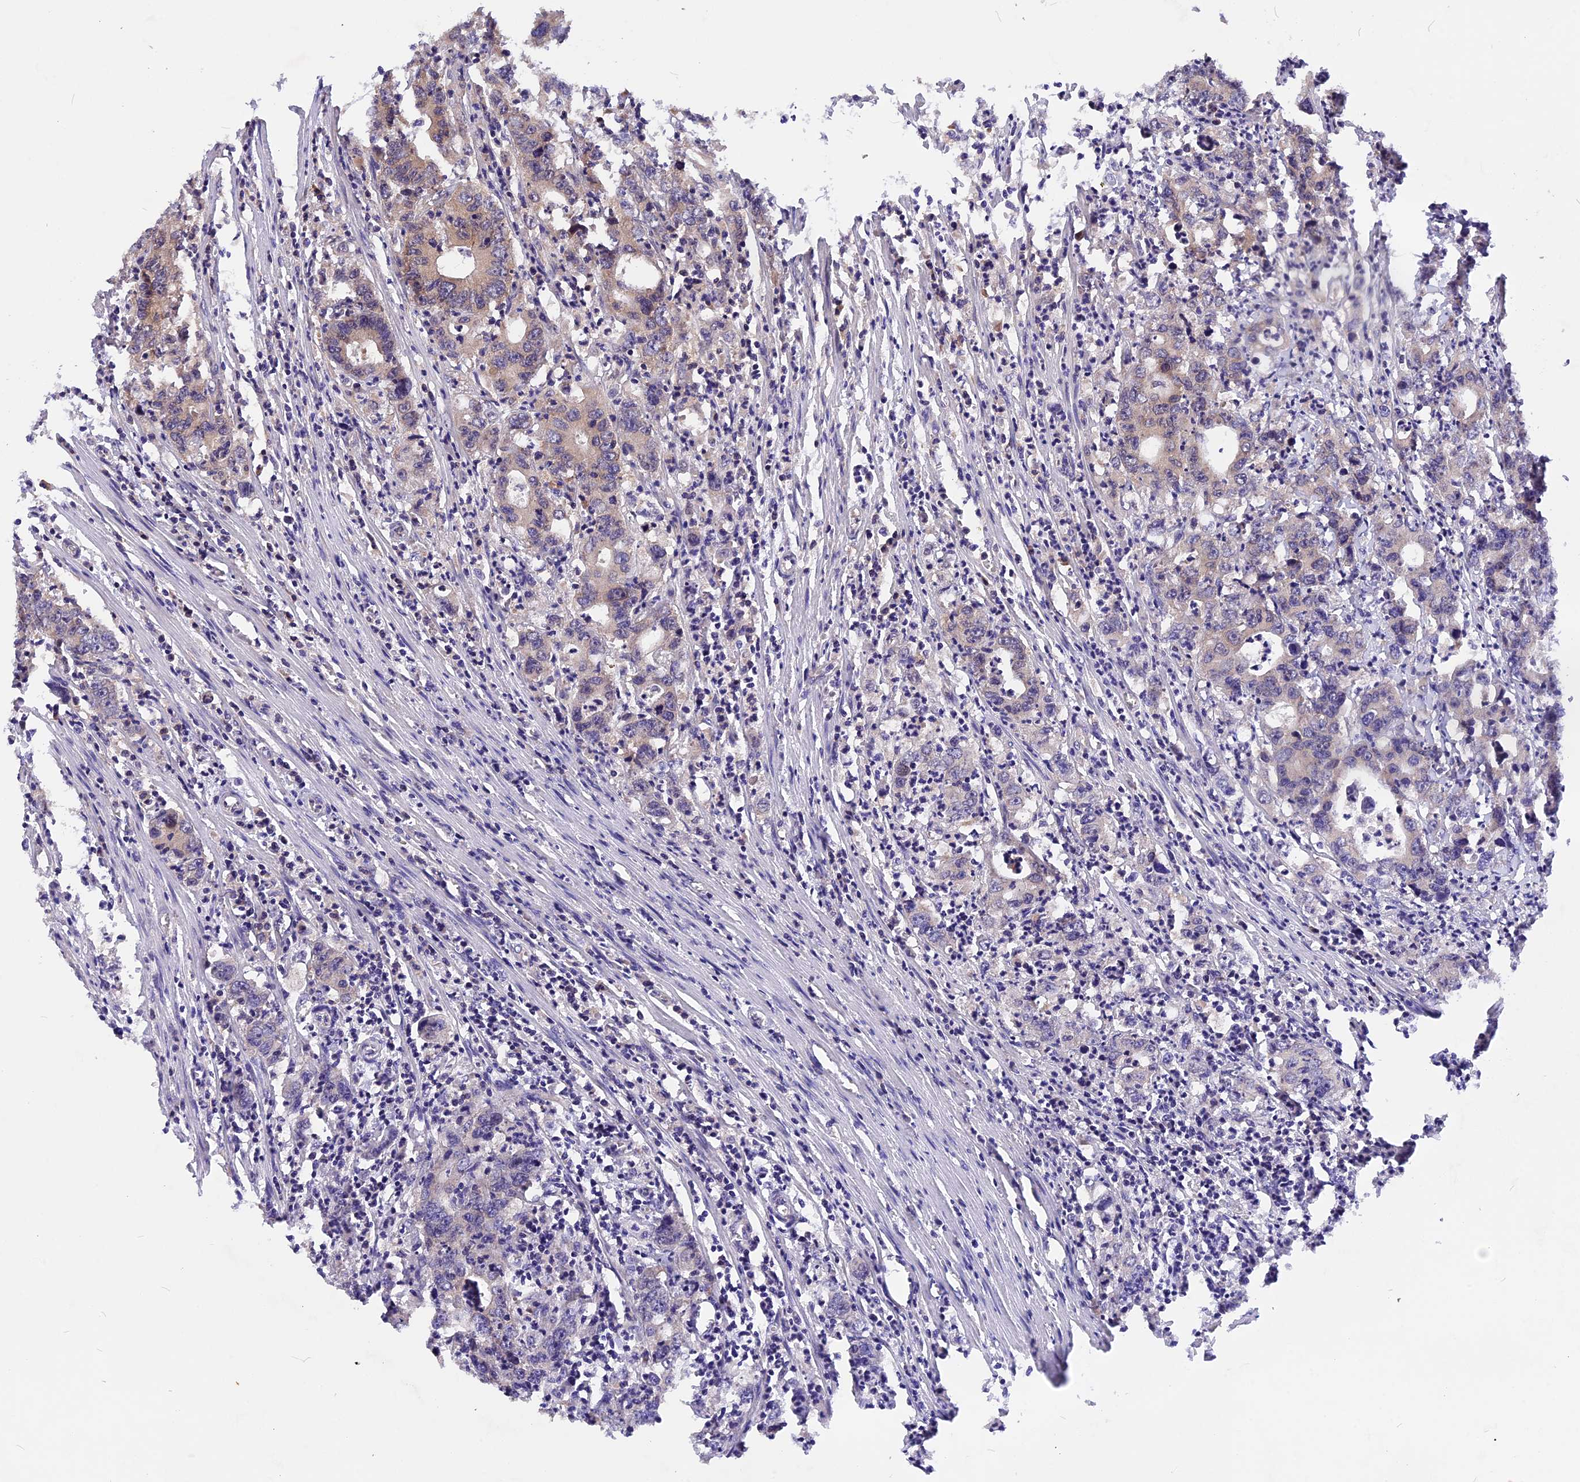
{"staining": {"intensity": "weak", "quantity": "<25%", "location": "cytoplasmic/membranous"}, "tissue": "colorectal cancer", "cell_type": "Tumor cells", "image_type": "cancer", "snomed": [{"axis": "morphology", "description": "Adenocarcinoma, NOS"}, {"axis": "topography", "description": "Colon"}], "caption": "An immunohistochemistry histopathology image of colorectal adenocarcinoma is shown. There is no staining in tumor cells of colorectal adenocarcinoma.", "gene": "MARK4", "patient": {"sex": "female", "age": 75}}